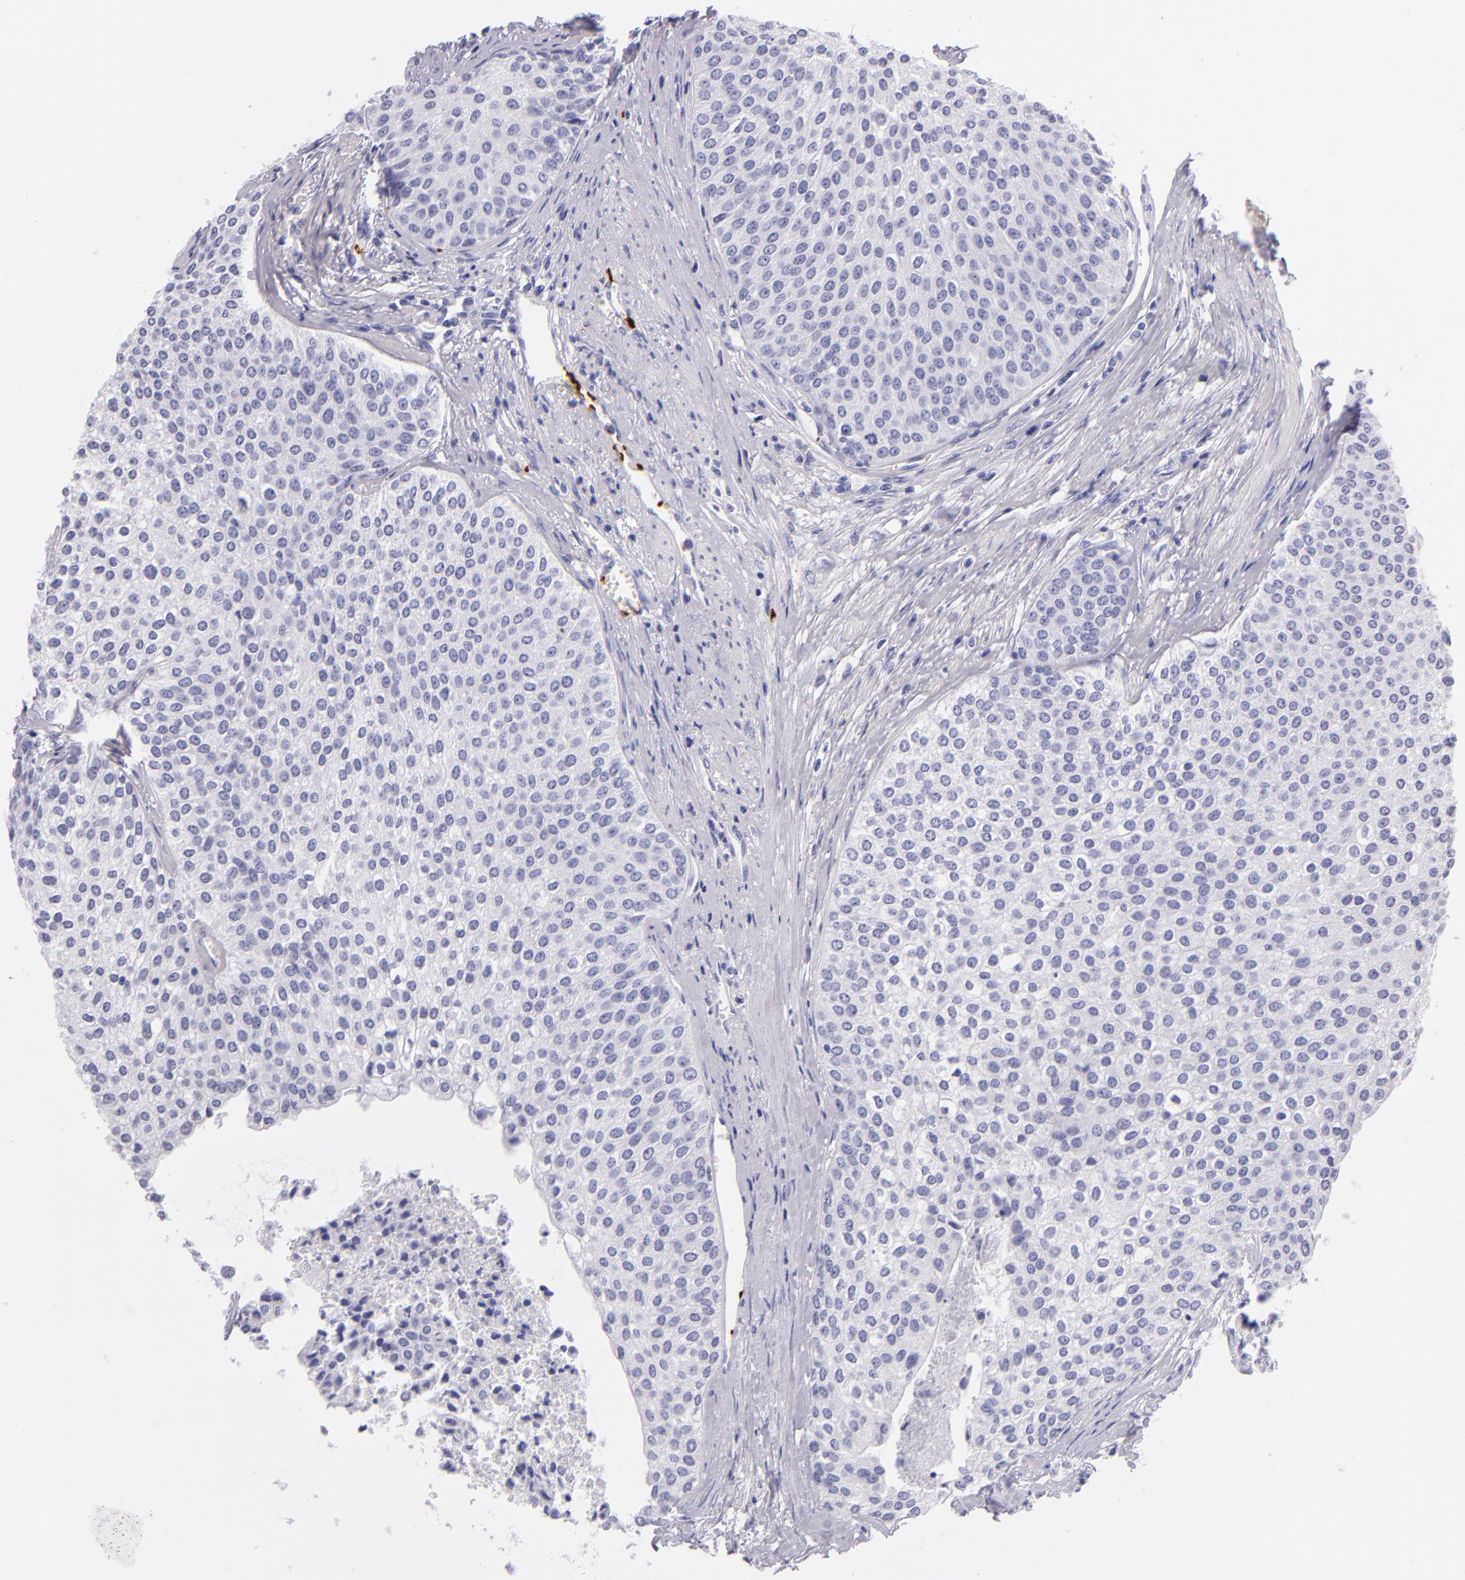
{"staining": {"intensity": "negative", "quantity": "none", "location": "none"}, "tissue": "urothelial cancer", "cell_type": "Tumor cells", "image_type": "cancer", "snomed": [{"axis": "morphology", "description": "Urothelial carcinoma, Low grade"}, {"axis": "topography", "description": "Urinary bladder"}], "caption": "Immunohistochemistry micrograph of neoplastic tissue: urothelial cancer stained with DAB (3,3'-diaminobenzidine) demonstrates no significant protein positivity in tumor cells. Nuclei are stained in blue.", "gene": "GP1BA", "patient": {"sex": "female", "age": 73}}